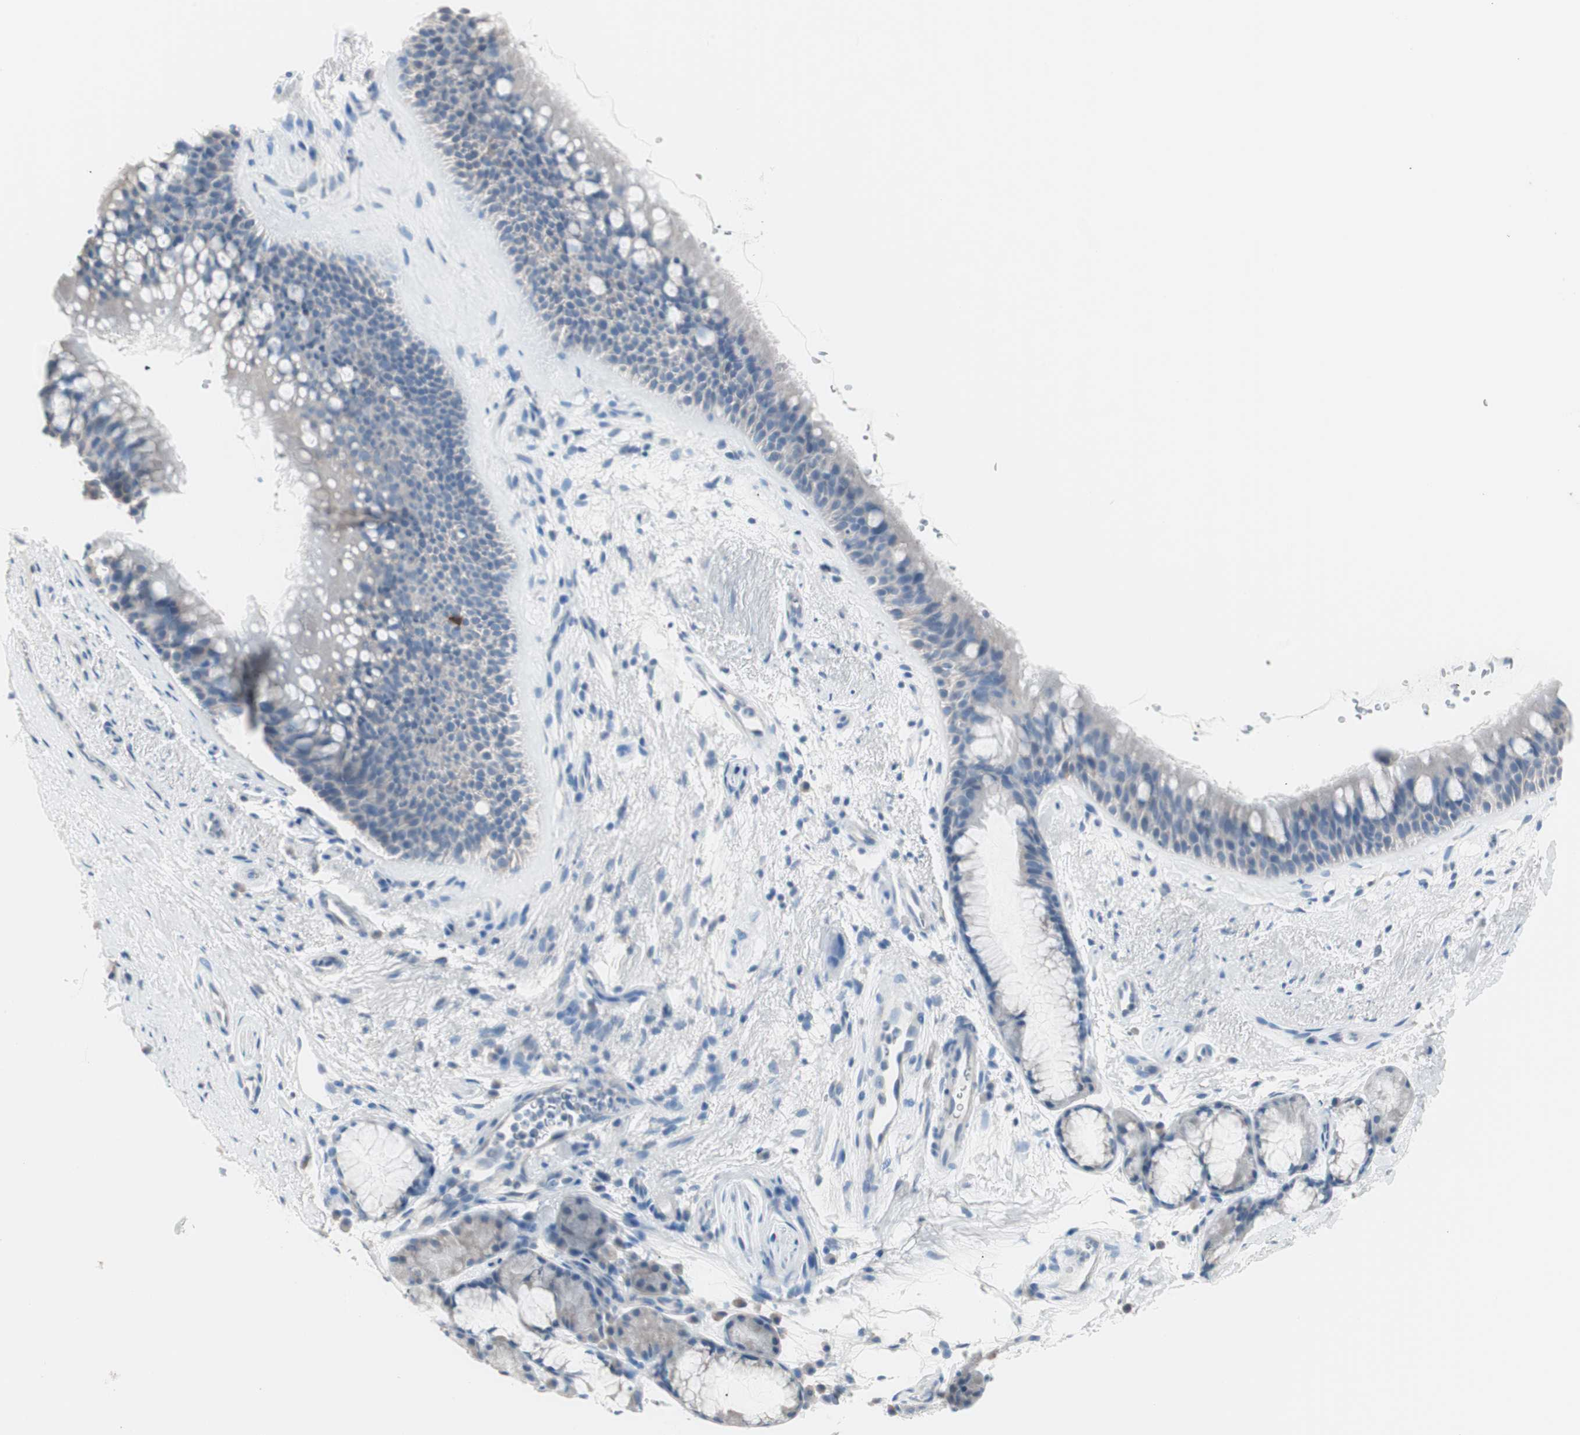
{"staining": {"intensity": "negative", "quantity": "none", "location": "none"}, "tissue": "bronchus", "cell_type": "Respiratory epithelial cells", "image_type": "normal", "snomed": [{"axis": "morphology", "description": "Normal tissue, NOS"}, {"axis": "topography", "description": "Bronchus"}], "caption": "Photomicrograph shows no significant protein staining in respiratory epithelial cells of unremarkable bronchus. Nuclei are stained in blue.", "gene": "VIL1", "patient": {"sex": "female", "age": 54}}